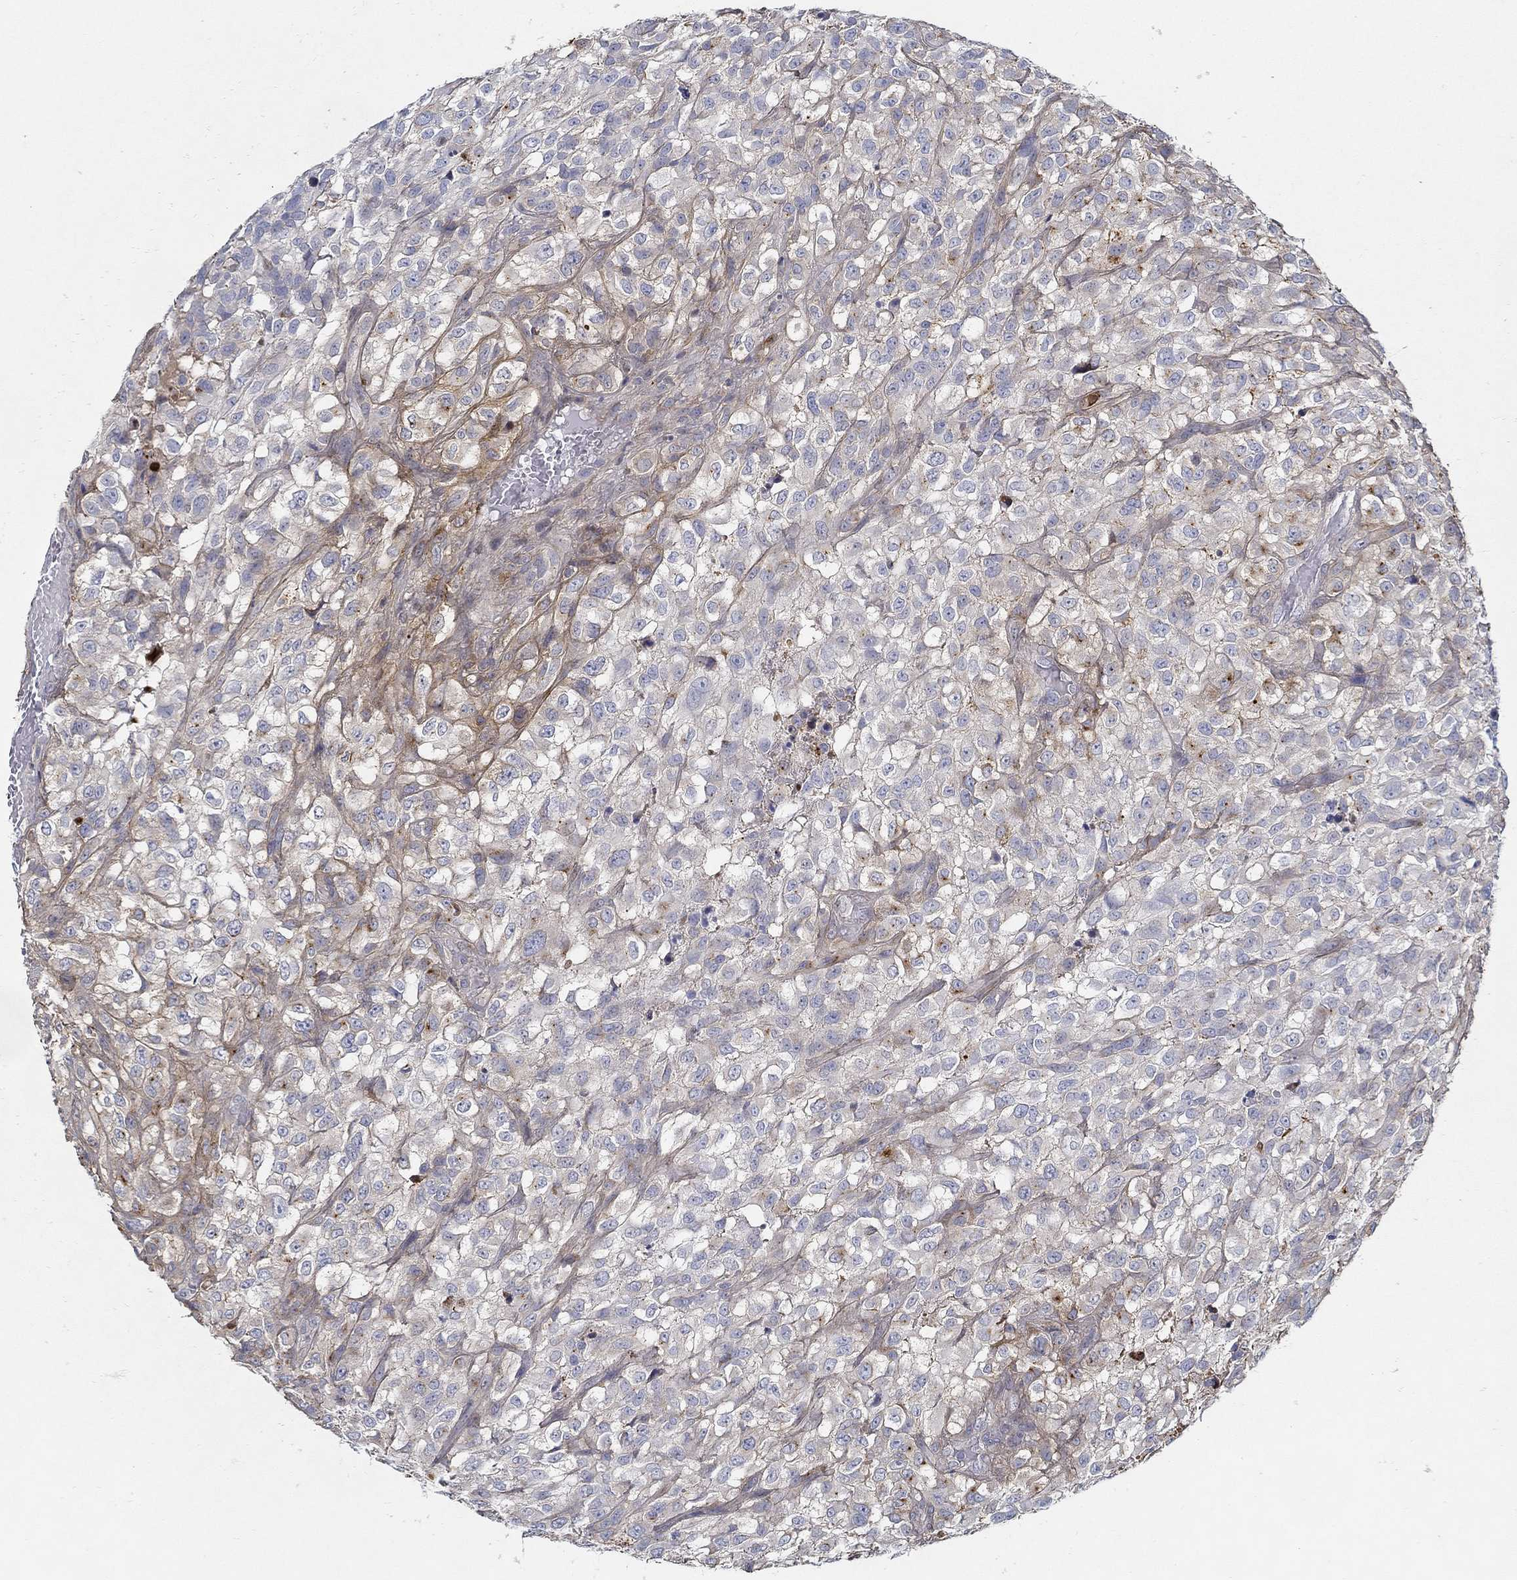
{"staining": {"intensity": "negative", "quantity": "none", "location": "none"}, "tissue": "urothelial cancer", "cell_type": "Tumor cells", "image_type": "cancer", "snomed": [{"axis": "morphology", "description": "Urothelial carcinoma, High grade"}, {"axis": "topography", "description": "Urinary bladder"}], "caption": "Immunohistochemical staining of human high-grade urothelial carcinoma reveals no significant expression in tumor cells.", "gene": "TGFBI", "patient": {"sex": "male", "age": 56}}